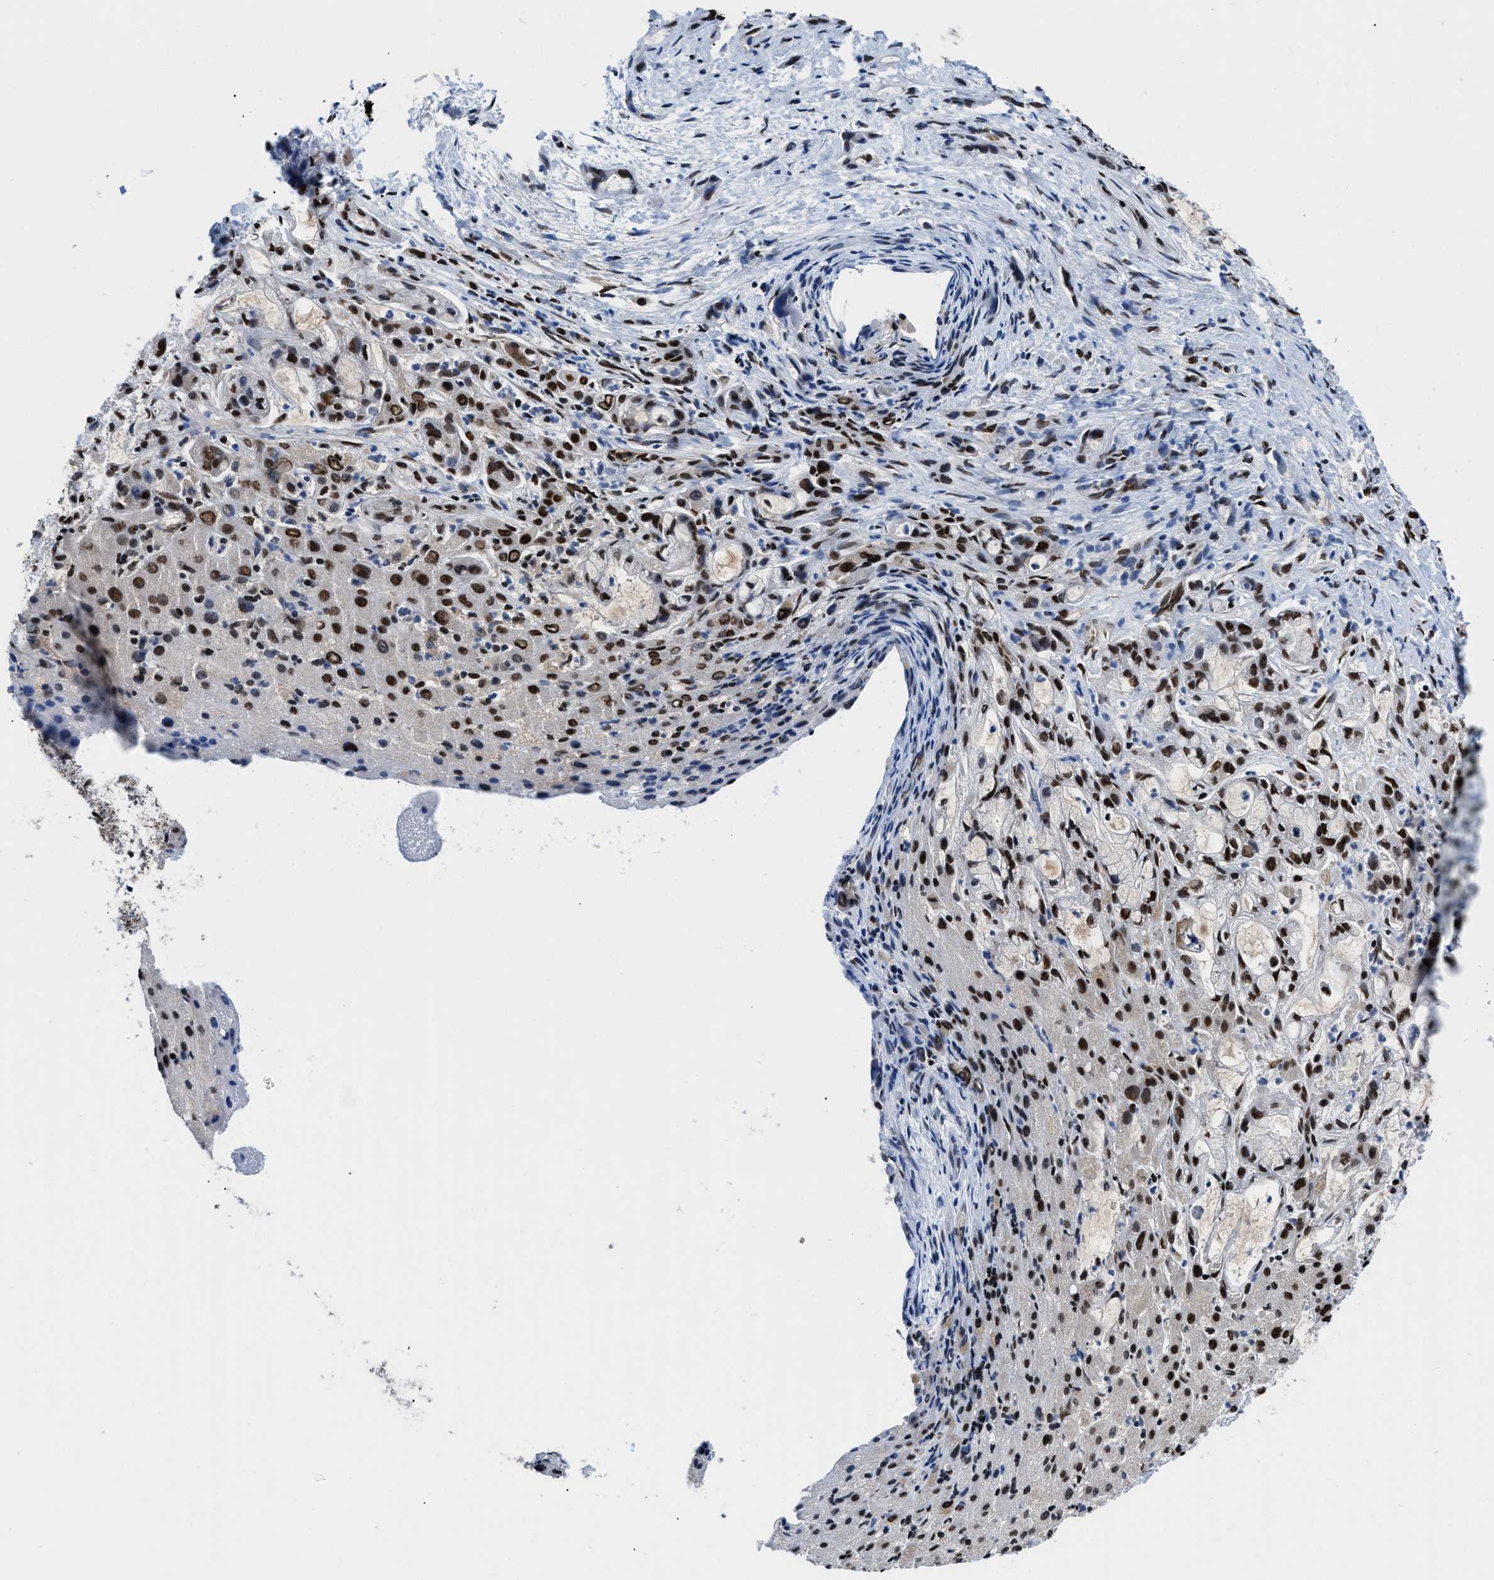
{"staining": {"intensity": "strong", "quantity": ">75%", "location": "nuclear"}, "tissue": "liver cancer", "cell_type": "Tumor cells", "image_type": "cancer", "snomed": [{"axis": "morphology", "description": "Cholangiocarcinoma"}, {"axis": "topography", "description": "Liver"}], "caption": "Cholangiocarcinoma (liver) tissue reveals strong nuclear expression in approximately >75% of tumor cells (DAB (3,3'-diaminobenzidine) IHC with brightfield microscopy, high magnification).", "gene": "SAFB", "patient": {"sex": "female", "age": 72}}